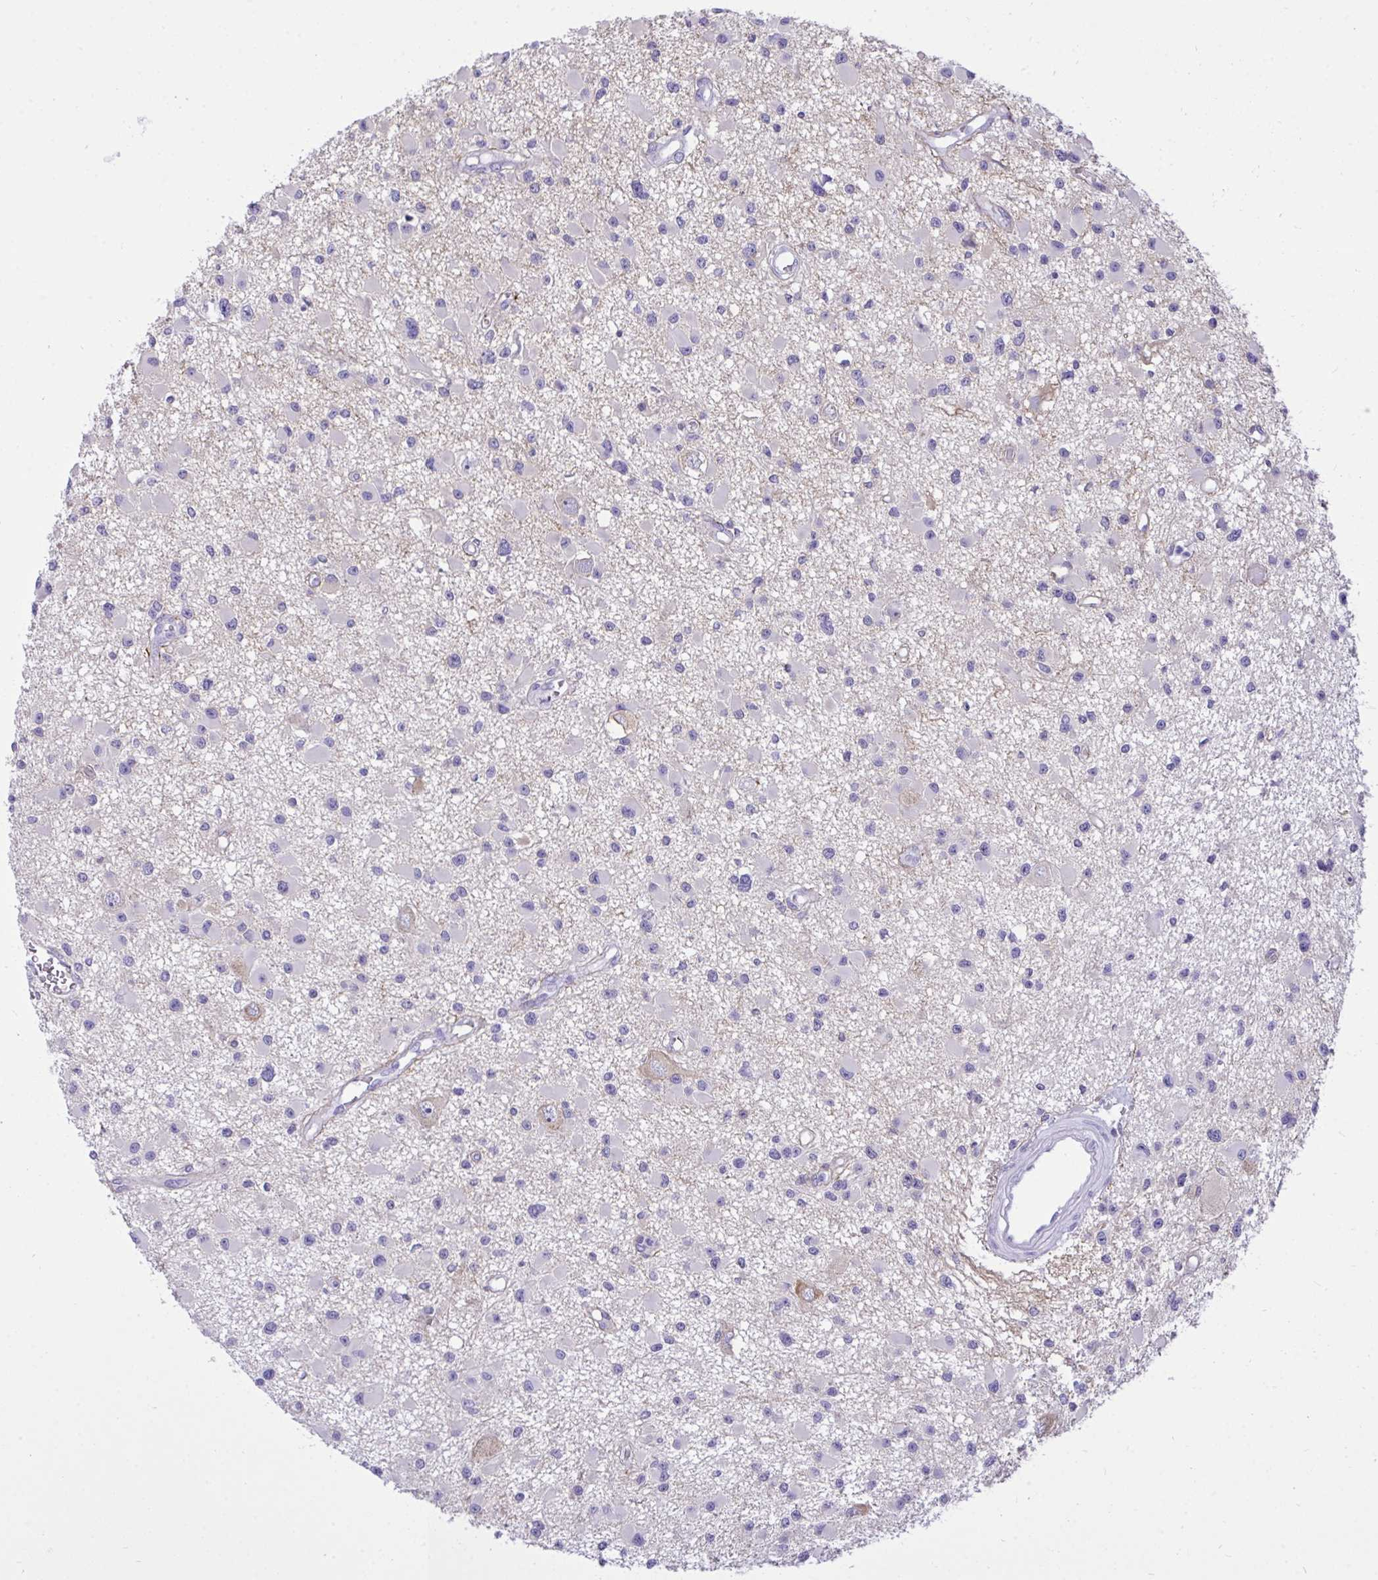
{"staining": {"intensity": "negative", "quantity": "none", "location": "none"}, "tissue": "glioma", "cell_type": "Tumor cells", "image_type": "cancer", "snomed": [{"axis": "morphology", "description": "Glioma, malignant, High grade"}, {"axis": "topography", "description": "Brain"}], "caption": "Tumor cells show no significant expression in glioma. The staining was performed using DAB to visualize the protein expression in brown, while the nuclei were stained in blue with hematoxylin (Magnification: 20x).", "gene": "TLN2", "patient": {"sex": "male", "age": 54}}